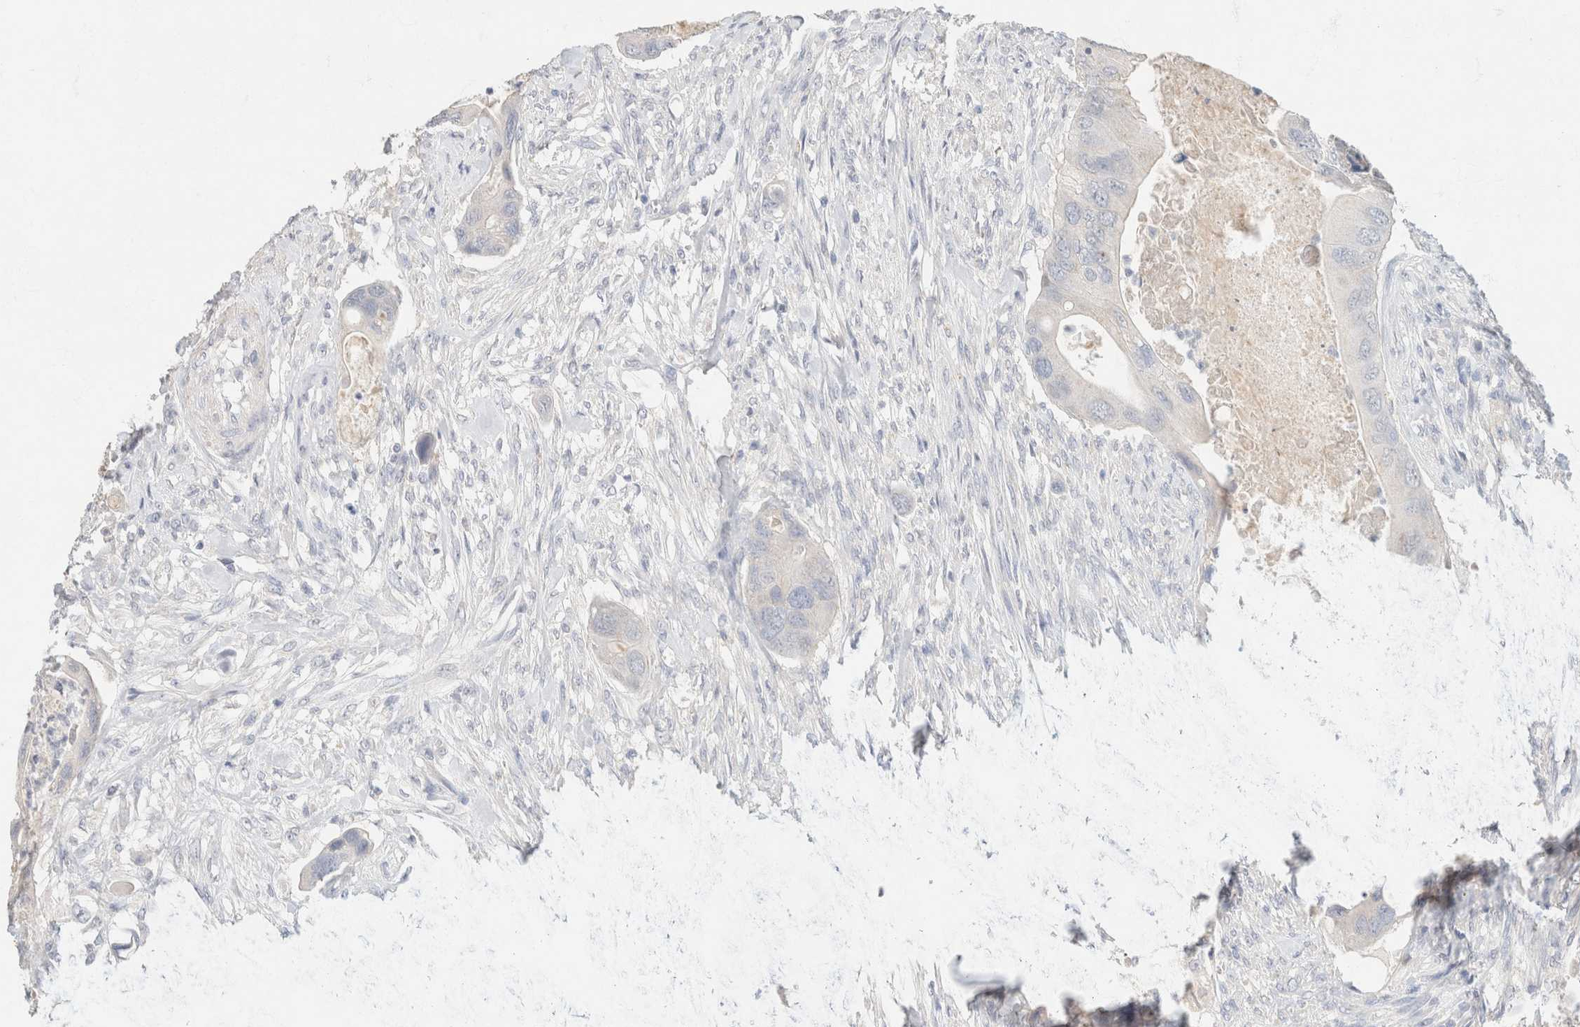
{"staining": {"intensity": "negative", "quantity": "none", "location": "none"}, "tissue": "colorectal cancer", "cell_type": "Tumor cells", "image_type": "cancer", "snomed": [{"axis": "morphology", "description": "Adenocarcinoma, NOS"}, {"axis": "topography", "description": "Rectum"}], "caption": "Adenocarcinoma (colorectal) was stained to show a protein in brown. There is no significant positivity in tumor cells. Nuclei are stained in blue.", "gene": "CA12", "patient": {"sex": "female", "age": 57}}